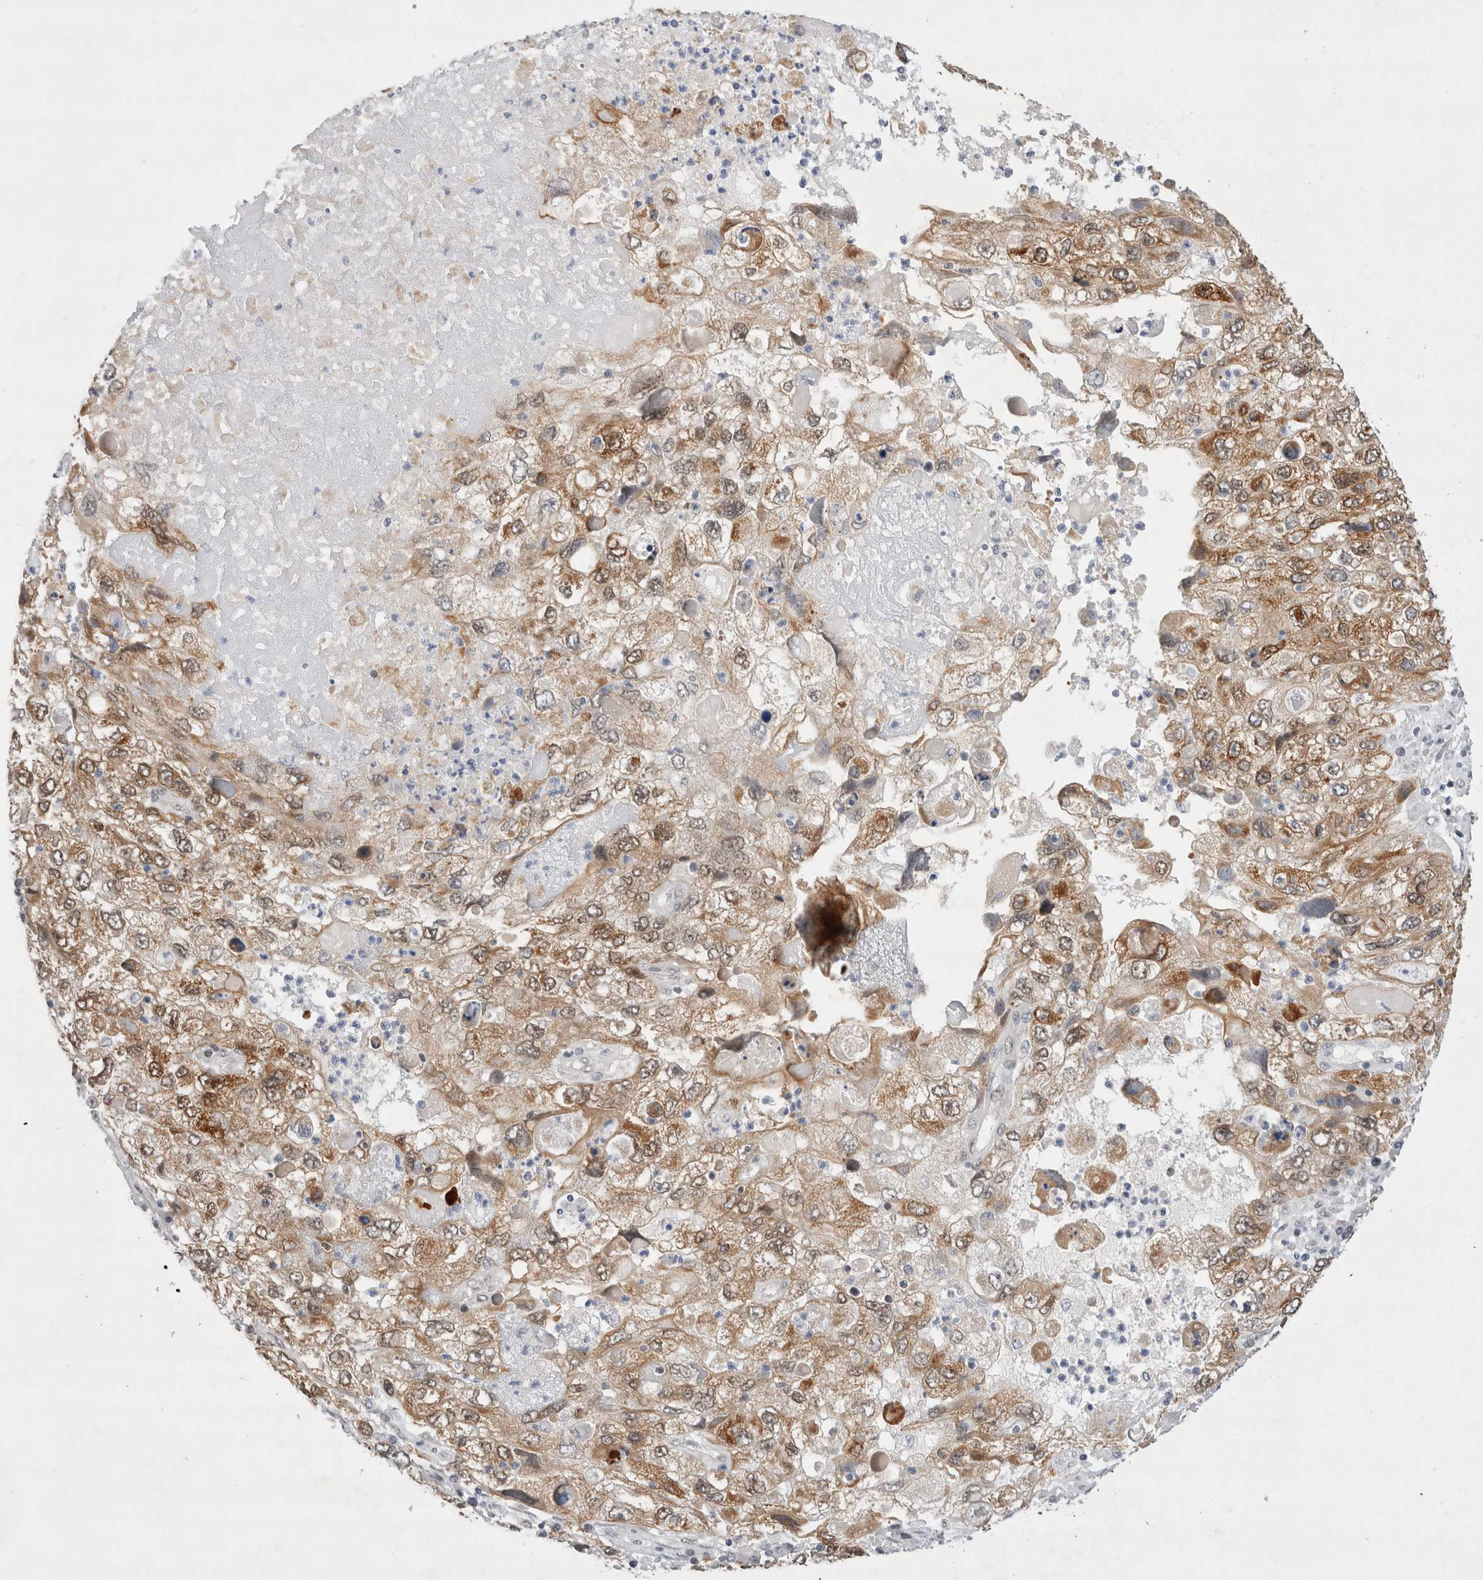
{"staining": {"intensity": "moderate", "quantity": ">75%", "location": "cytoplasmic/membranous,nuclear"}, "tissue": "endometrial cancer", "cell_type": "Tumor cells", "image_type": "cancer", "snomed": [{"axis": "morphology", "description": "Adenocarcinoma, NOS"}, {"axis": "topography", "description": "Endometrium"}], "caption": "Moderate cytoplasmic/membranous and nuclear staining for a protein is present in about >75% of tumor cells of adenocarcinoma (endometrial) using immunohistochemistry.", "gene": "GTF2I", "patient": {"sex": "female", "age": 49}}